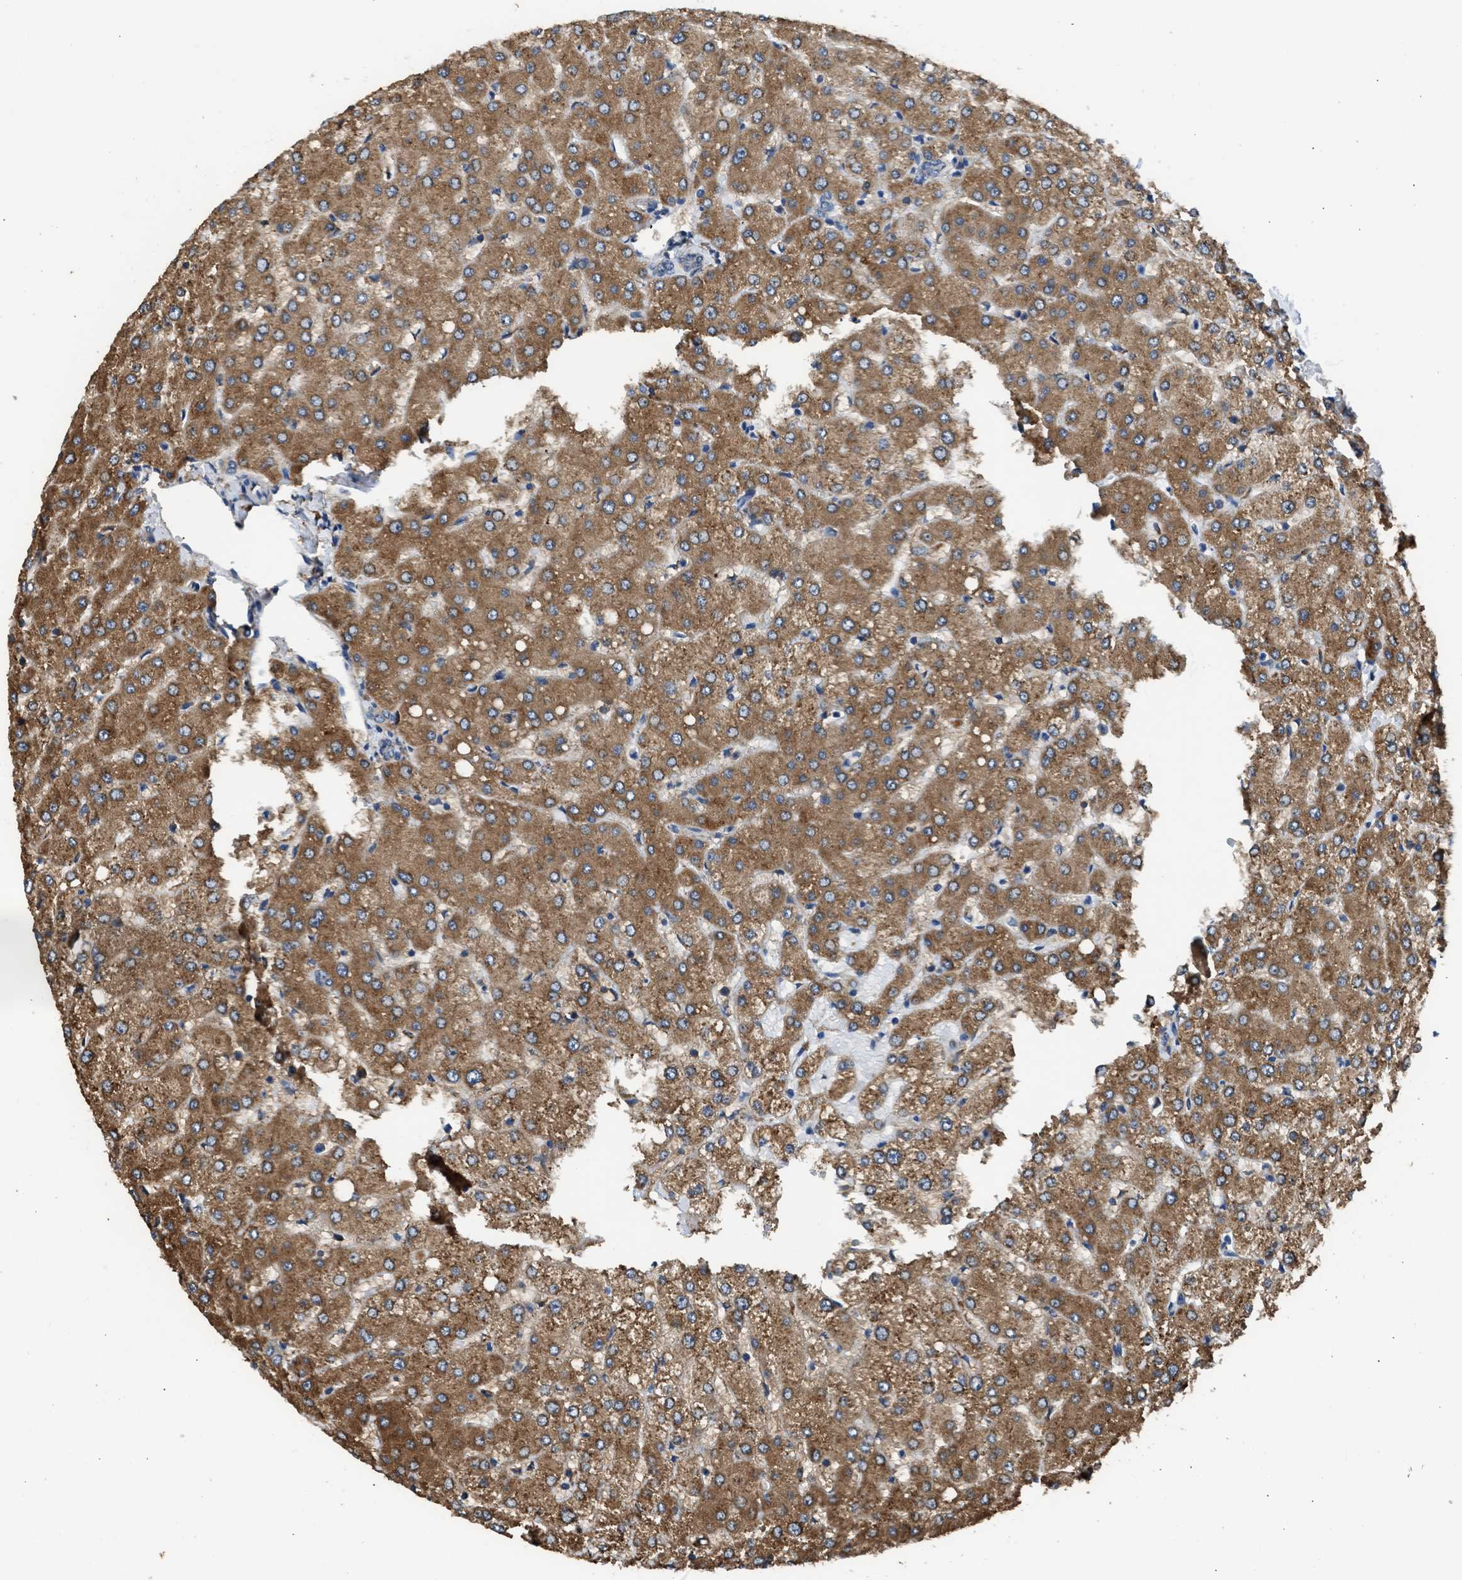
{"staining": {"intensity": "weak", "quantity": "<25%", "location": "cytoplasmic/membranous"}, "tissue": "liver", "cell_type": "Cholangiocytes", "image_type": "normal", "snomed": [{"axis": "morphology", "description": "Normal tissue, NOS"}, {"axis": "topography", "description": "Liver"}], "caption": "This is an immunohistochemistry (IHC) histopathology image of unremarkable human liver. There is no expression in cholangiocytes.", "gene": "SLC36A4", "patient": {"sex": "female", "age": 54}}